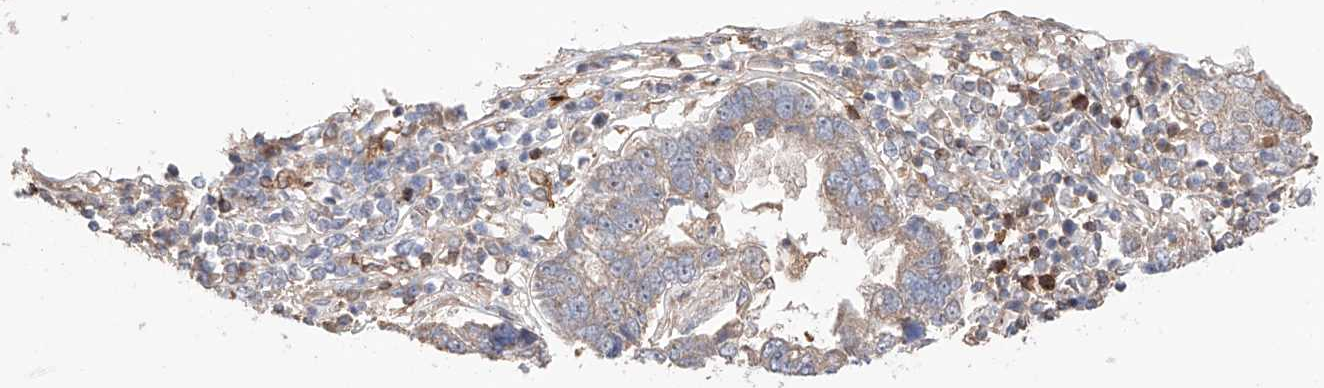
{"staining": {"intensity": "negative", "quantity": "none", "location": "none"}, "tissue": "pancreatic cancer", "cell_type": "Tumor cells", "image_type": "cancer", "snomed": [{"axis": "morphology", "description": "Adenocarcinoma, NOS"}, {"axis": "topography", "description": "Pancreas"}], "caption": "The micrograph demonstrates no significant expression in tumor cells of adenocarcinoma (pancreatic).", "gene": "IGSF22", "patient": {"sex": "female", "age": 61}}